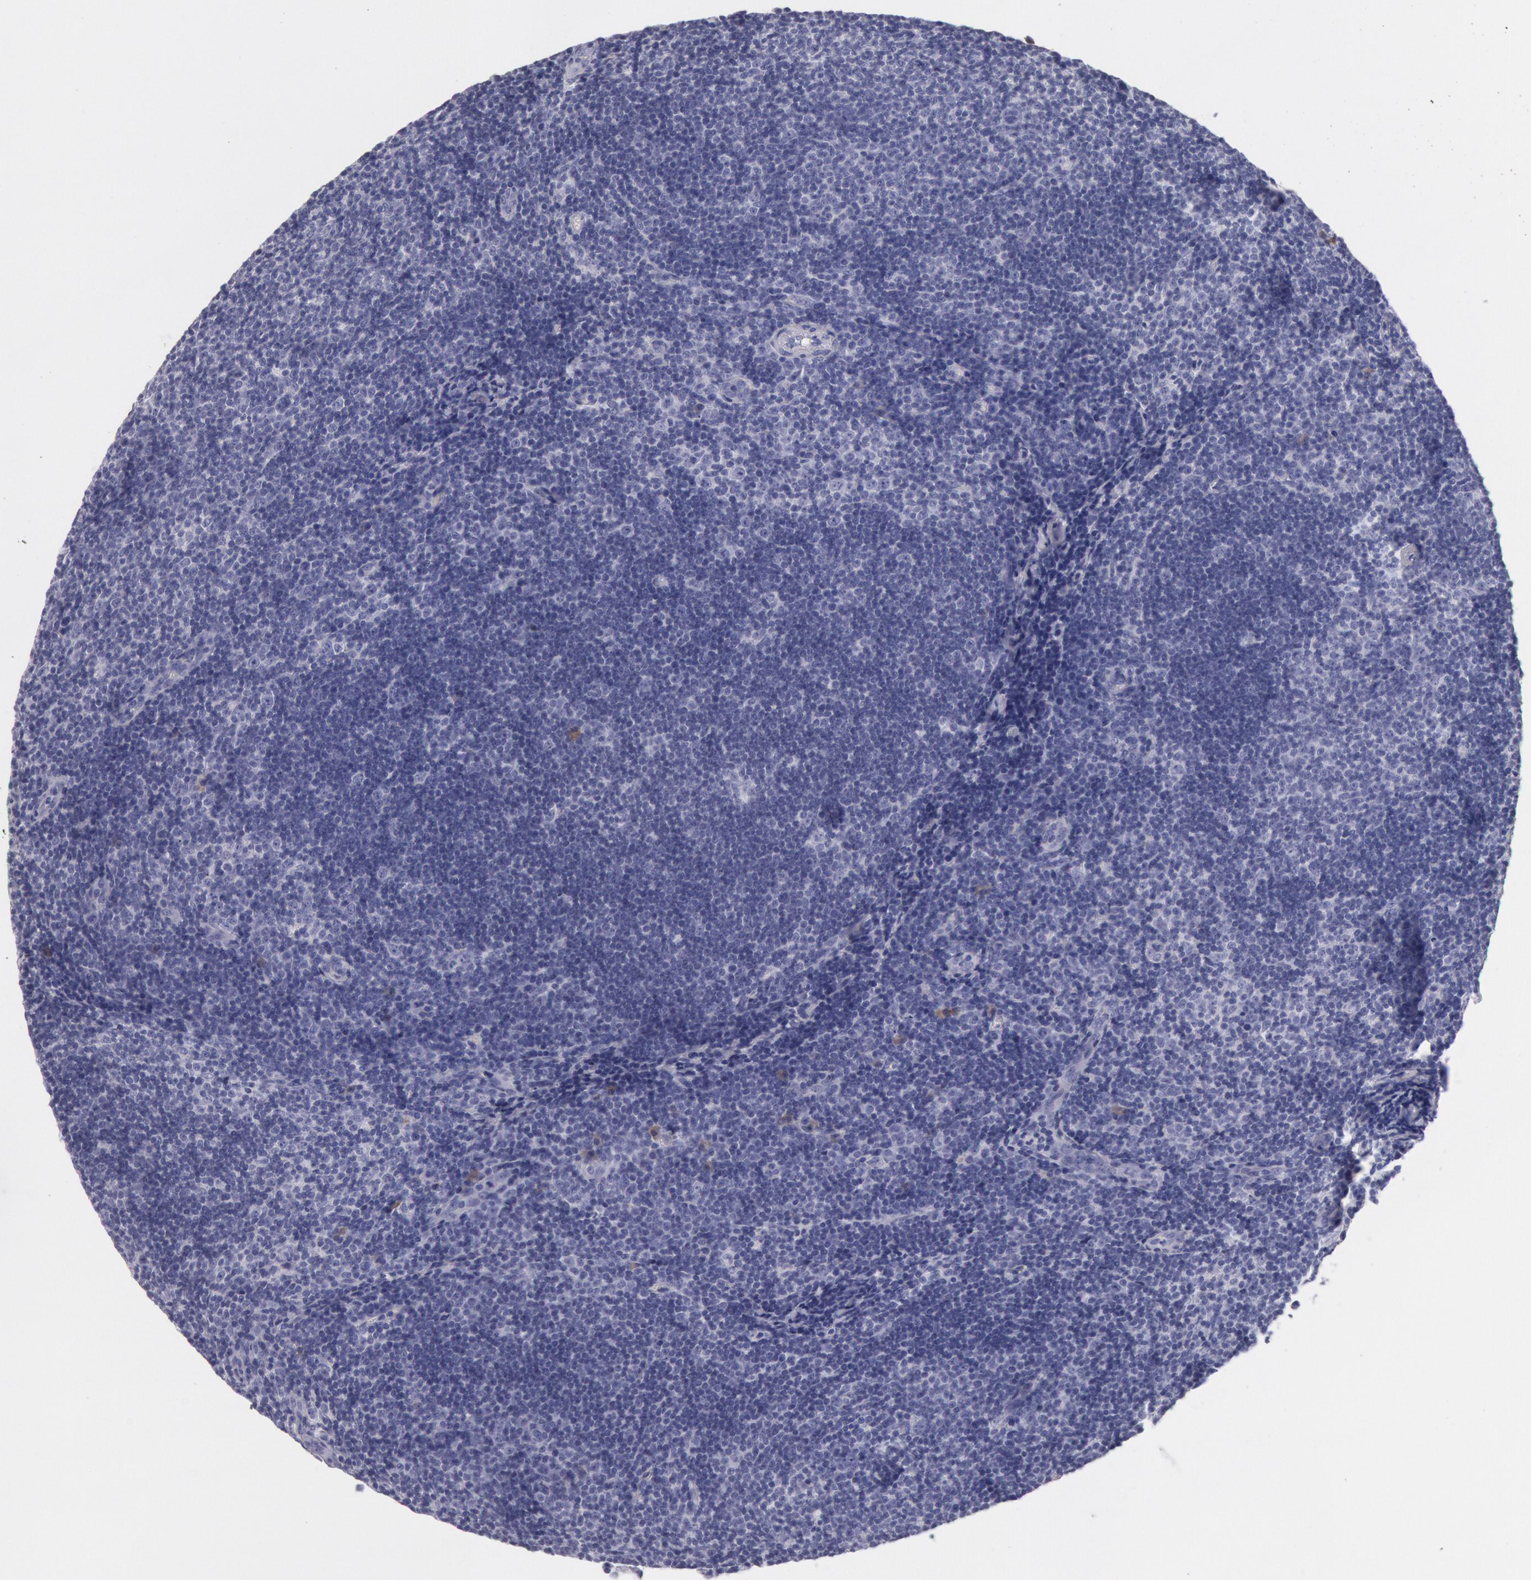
{"staining": {"intensity": "negative", "quantity": "none", "location": "none"}, "tissue": "lymphoma", "cell_type": "Tumor cells", "image_type": "cancer", "snomed": [{"axis": "morphology", "description": "Malignant lymphoma, non-Hodgkin's type, Low grade"}, {"axis": "topography", "description": "Lymph node"}], "caption": "Immunohistochemistry (IHC) image of human lymphoma stained for a protein (brown), which shows no staining in tumor cells. (Brightfield microscopy of DAB IHC at high magnification).", "gene": "EGFR", "patient": {"sex": "male", "age": 49}}